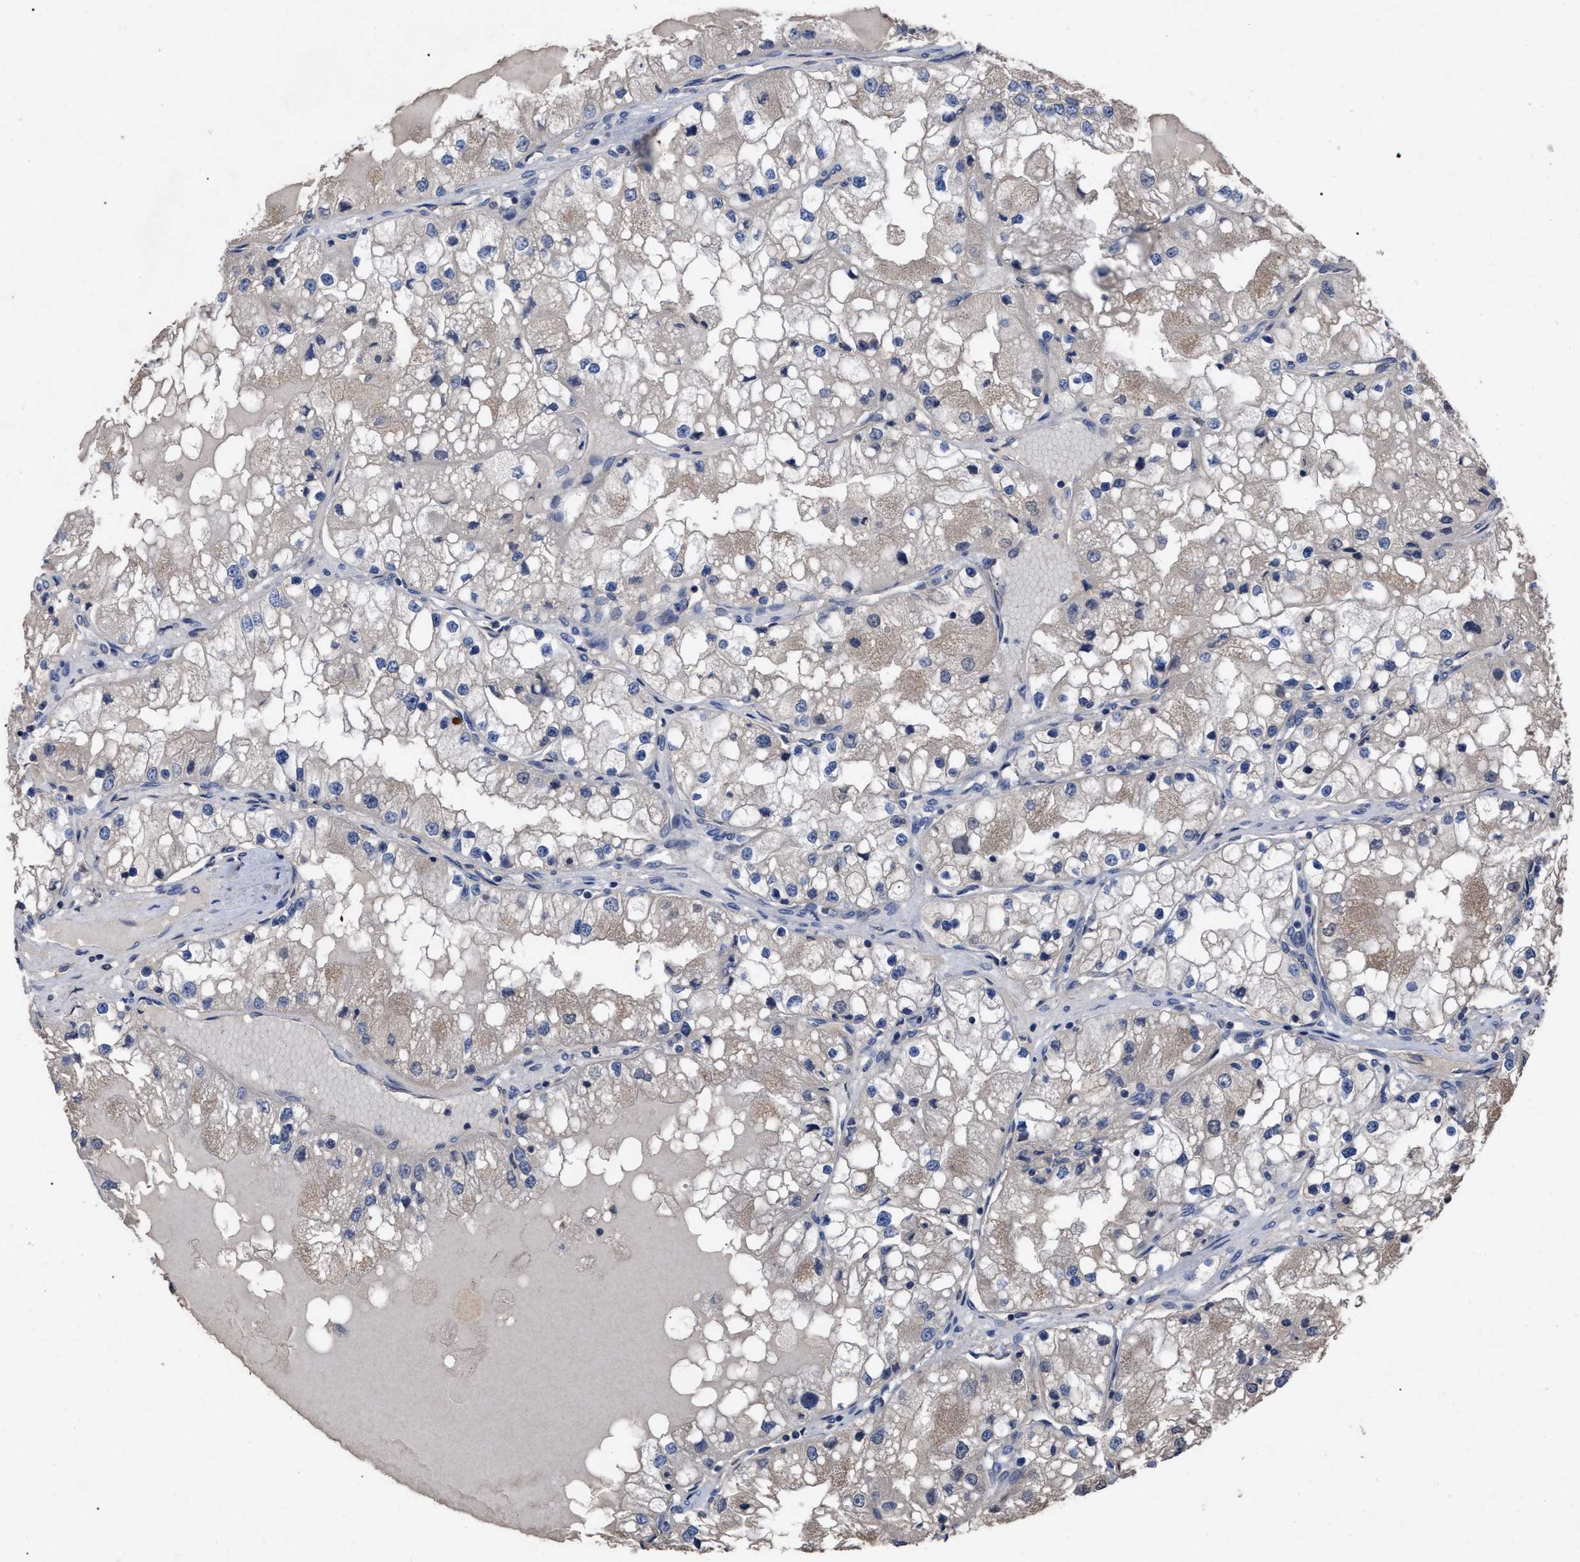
{"staining": {"intensity": "weak", "quantity": ">75%", "location": "cytoplasmic/membranous"}, "tissue": "renal cancer", "cell_type": "Tumor cells", "image_type": "cancer", "snomed": [{"axis": "morphology", "description": "Adenocarcinoma, NOS"}, {"axis": "topography", "description": "Kidney"}], "caption": "Human renal cancer (adenocarcinoma) stained for a protein (brown) displays weak cytoplasmic/membranous positive positivity in approximately >75% of tumor cells.", "gene": "BTN2A1", "patient": {"sex": "male", "age": 68}}